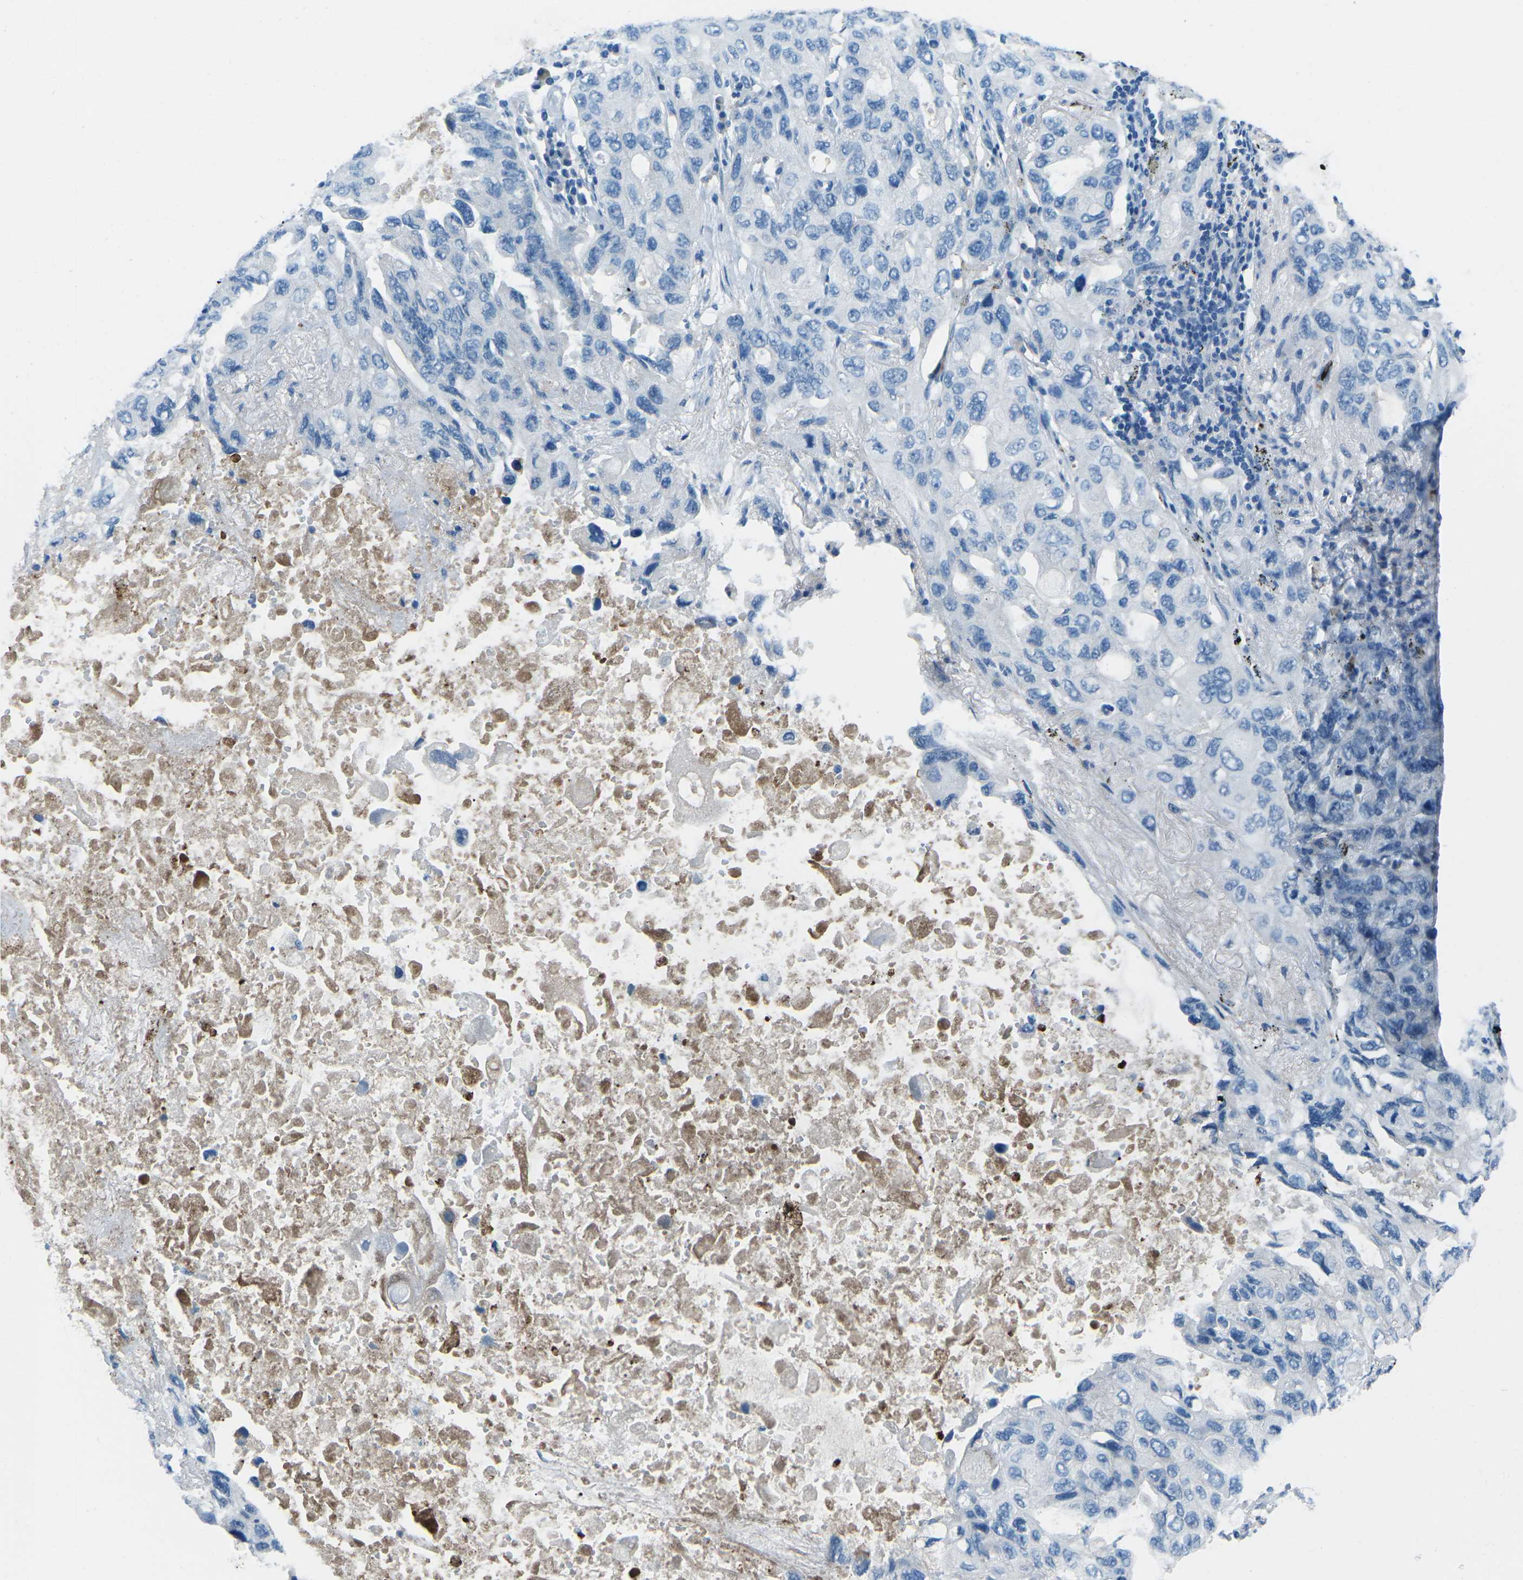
{"staining": {"intensity": "negative", "quantity": "none", "location": "none"}, "tissue": "lung cancer", "cell_type": "Tumor cells", "image_type": "cancer", "snomed": [{"axis": "morphology", "description": "Squamous cell carcinoma, NOS"}, {"axis": "topography", "description": "Lung"}], "caption": "Lung cancer stained for a protein using immunohistochemistry demonstrates no expression tumor cells.", "gene": "FCN1", "patient": {"sex": "female", "age": 73}}